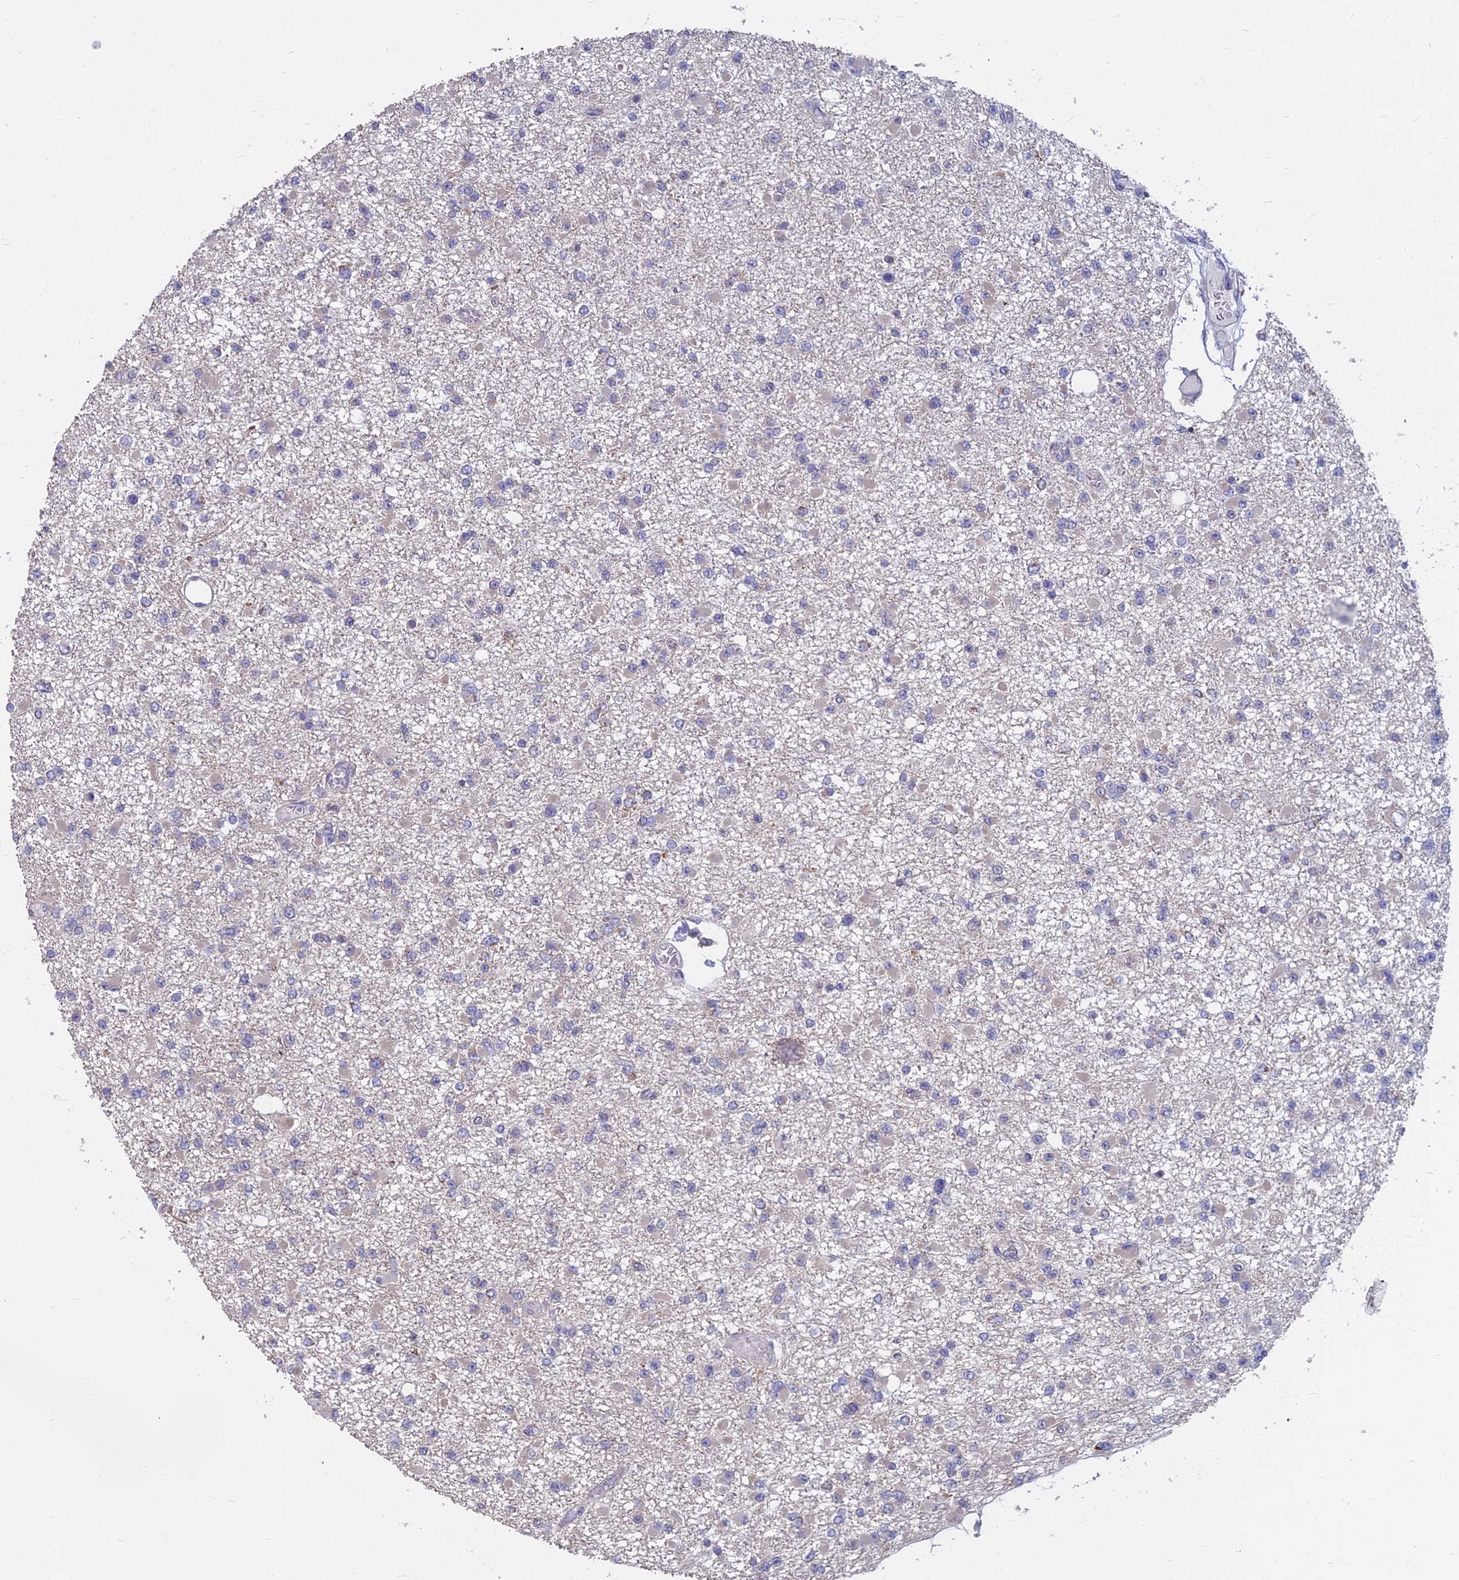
{"staining": {"intensity": "negative", "quantity": "none", "location": "none"}, "tissue": "glioma", "cell_type": "Tumor cells", "image_type": "cancer", "snomed": [{"axis": "morphology", "description": "Glioma, malignant, Low grade"}, {"axis": "topography", "description": "Brain"}], "caption": "This is an immunohistochemistry histopathology image of glioma. There is no positivity in tumor cells.", "gene": "COX20", "patient": {"sex": "female", "age": 22}}